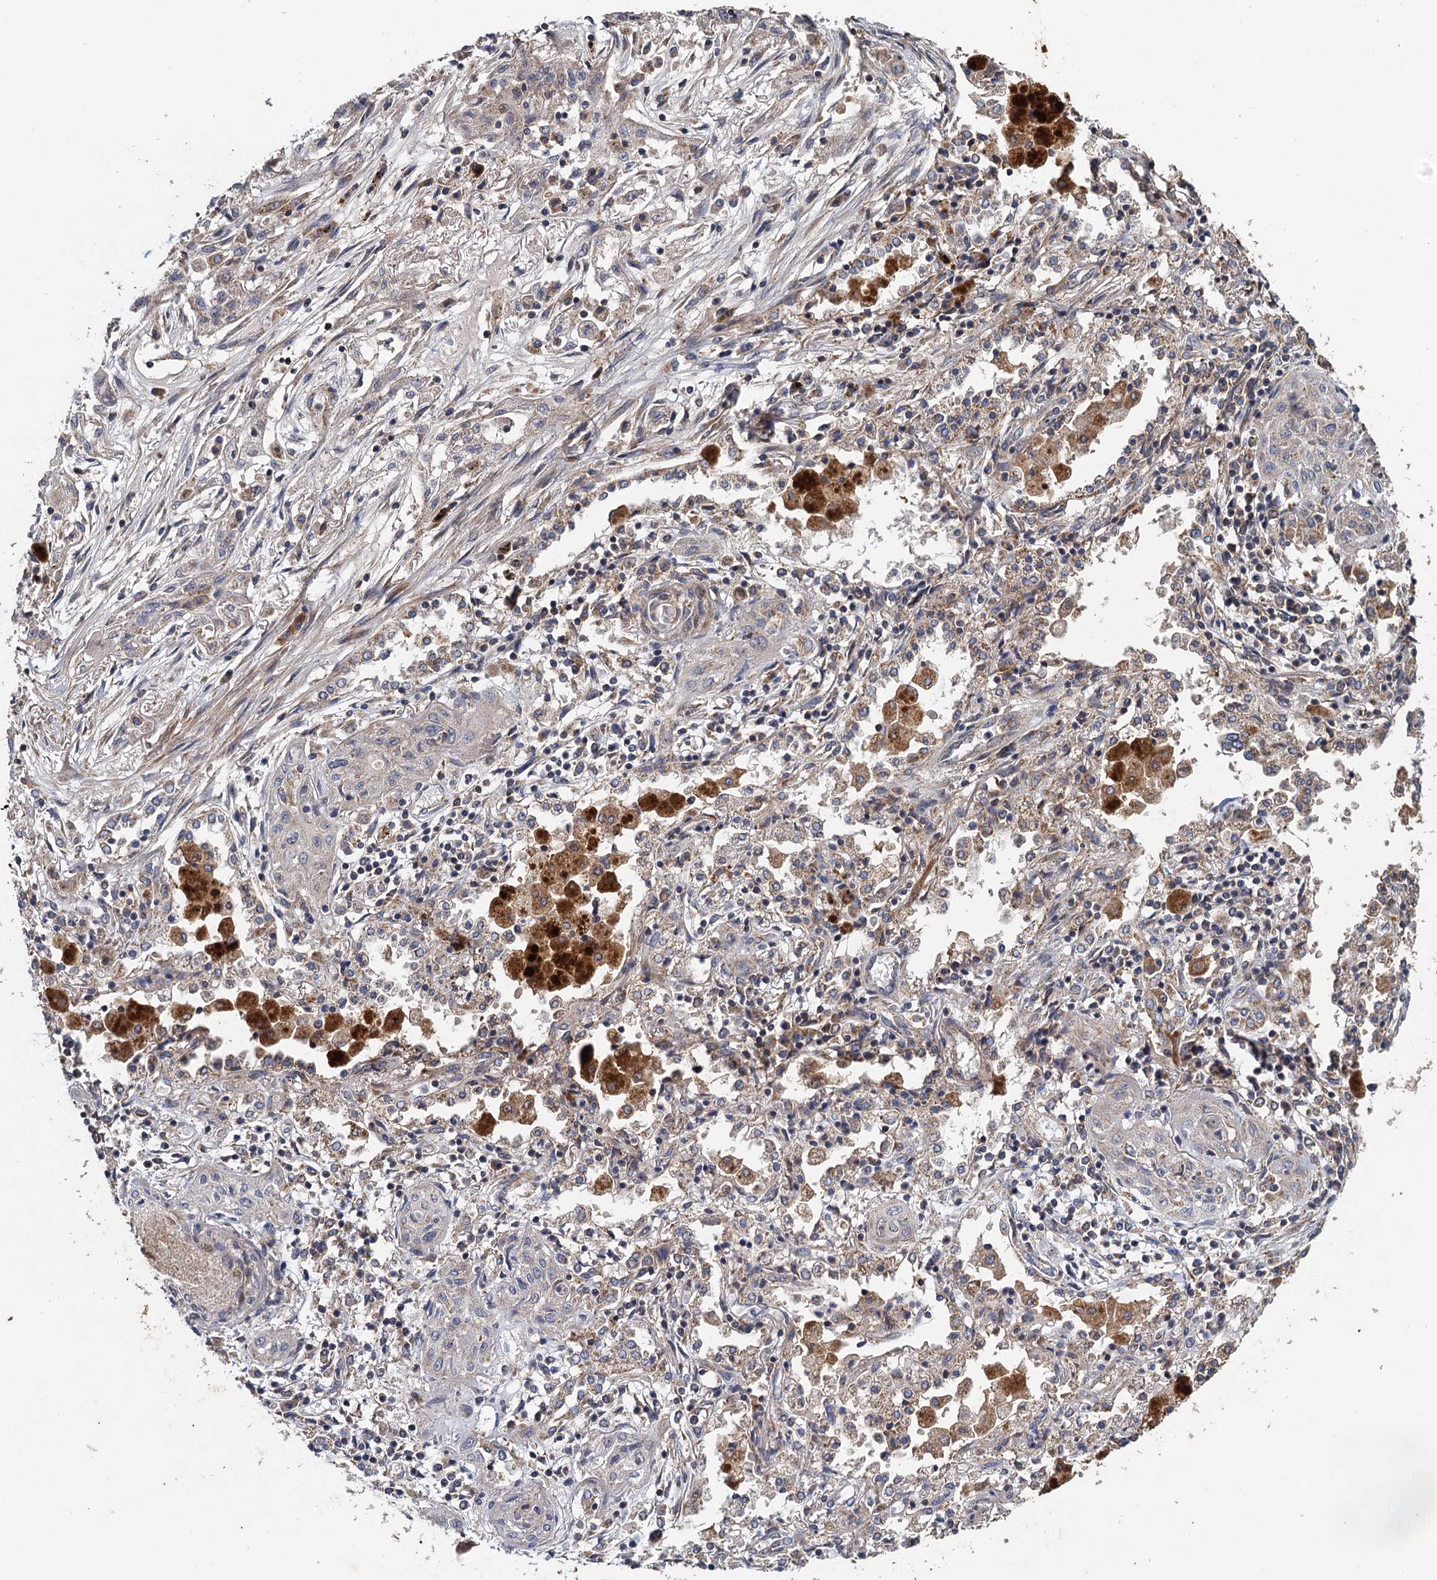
{"staining": {"intensity": "negative", "quantity": "none", "location": "none"}, "tissue": "lung cancer", "cell_type": "Tumor cells", "image_type": "cancer", "snomed": [{"axis": "morphology", "description": "Squamous cell carcinoma, NOS"}, {"axis": "topography", "description": "Lung"}], "caption": "IHC micrograph of human squamous cell carcinoma (lung) stained for a protein (brown), which exhibits no staining in tumor cells. (DAB (3,3'-diaminobenzidine) immunohistochemistry (IHC) visualized using brightfield microscopy, high magnification).", "gene": "BCS1L", "patient": {"sex": "female", "age": 47}}